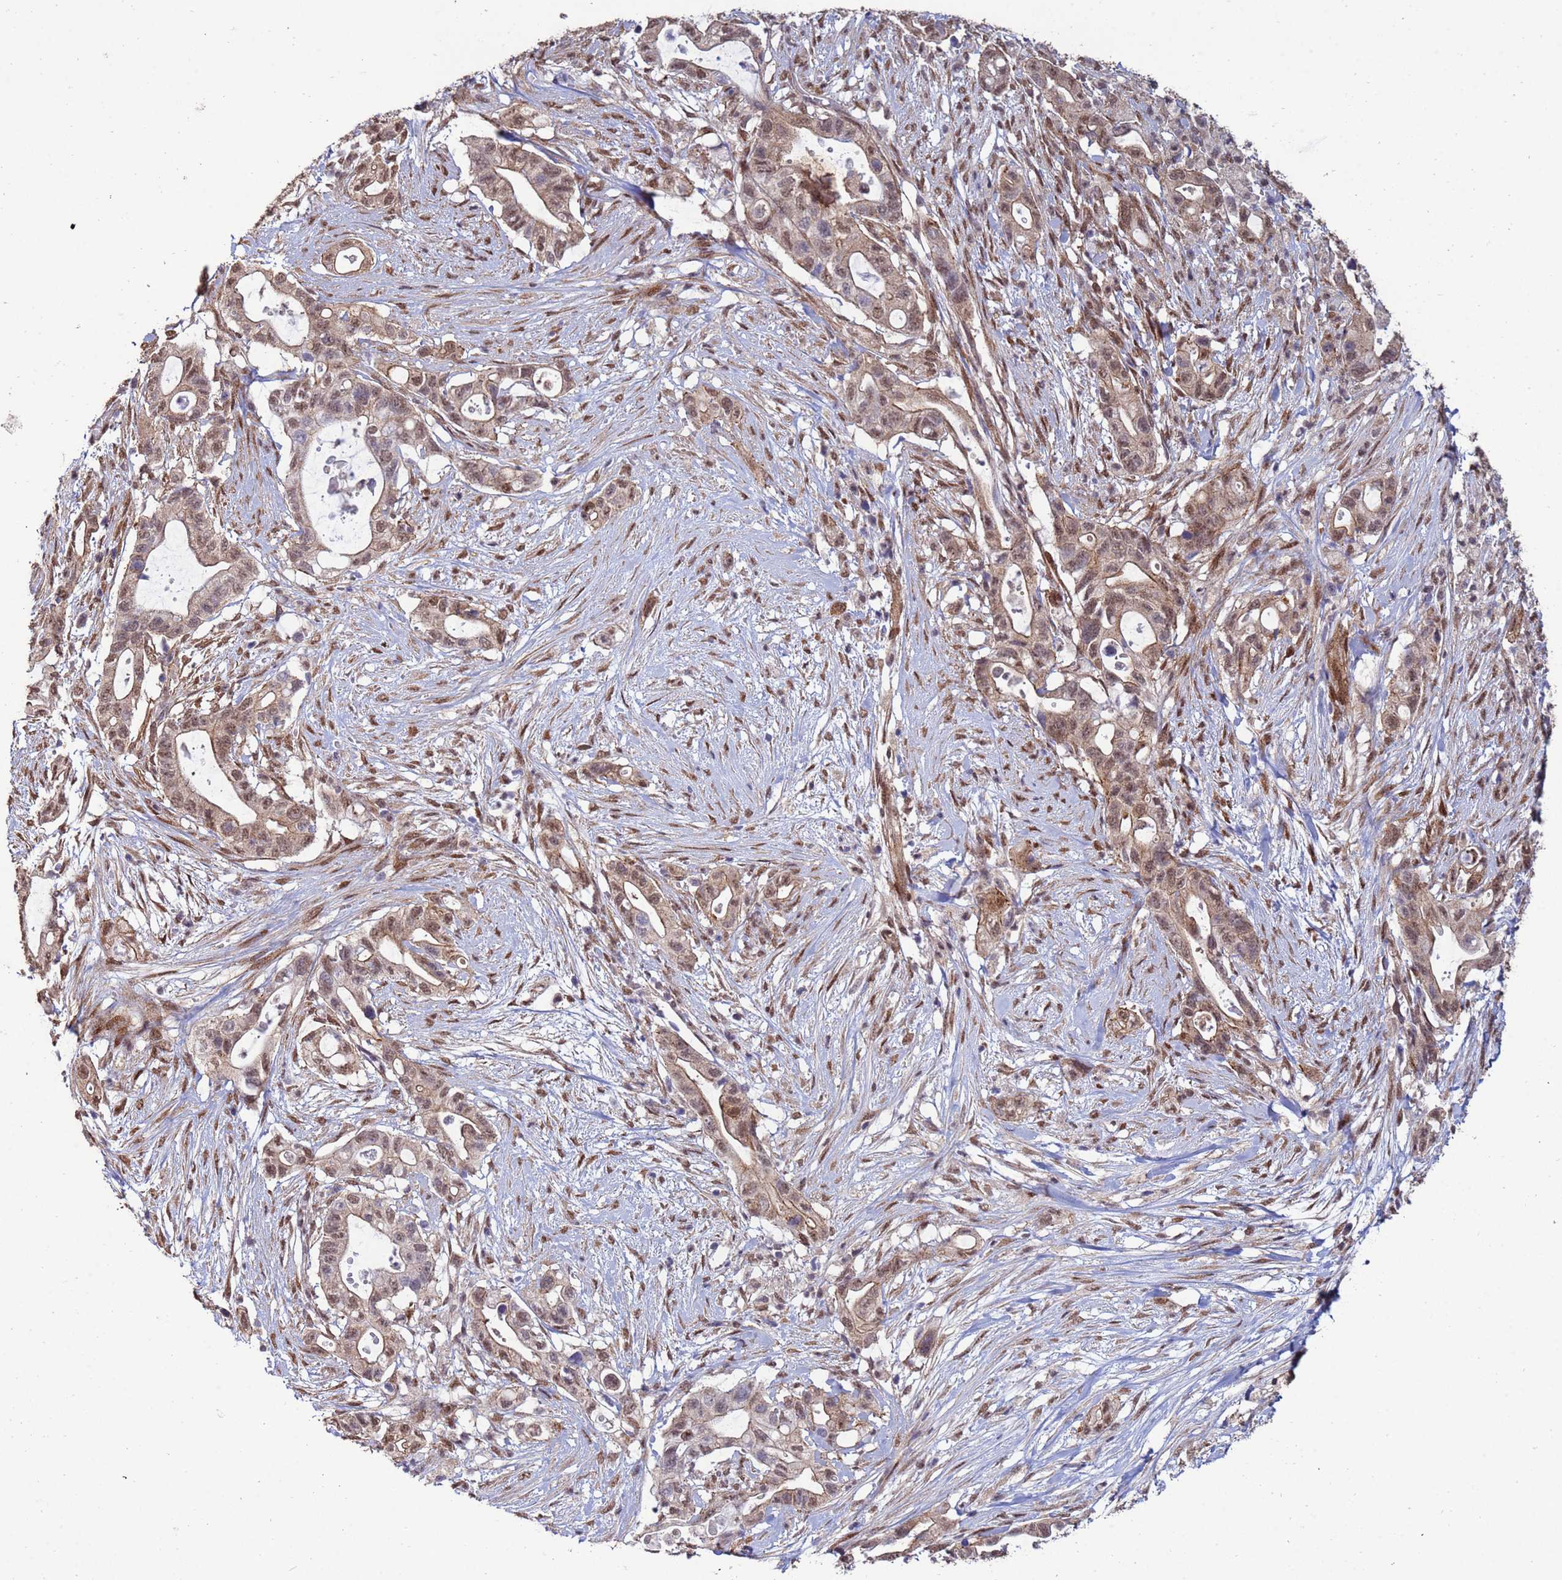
{"staining": {"intensity": "moderate", "quantity": ">75%", "location": "cytoplasmic/membranous,nuclear"}, "tissue": "pancreatic cancer", "cell_type": "Tumor cells", "image_type": "cancer", "snomed": [{"axis": "morphology", "description": "Adenocarcinoma, NOS"}, {"axis": "topography", "description": "Pancreas"}], "caption": "Protein staining of pancreatic adenocarcinoma tissue demonstrates moderate cytoplasmic/membranous and nuclear expression in about >75% of tumor cells.", "gene": "TRIP6", "patient": {"sex": "female", "age": 72}}